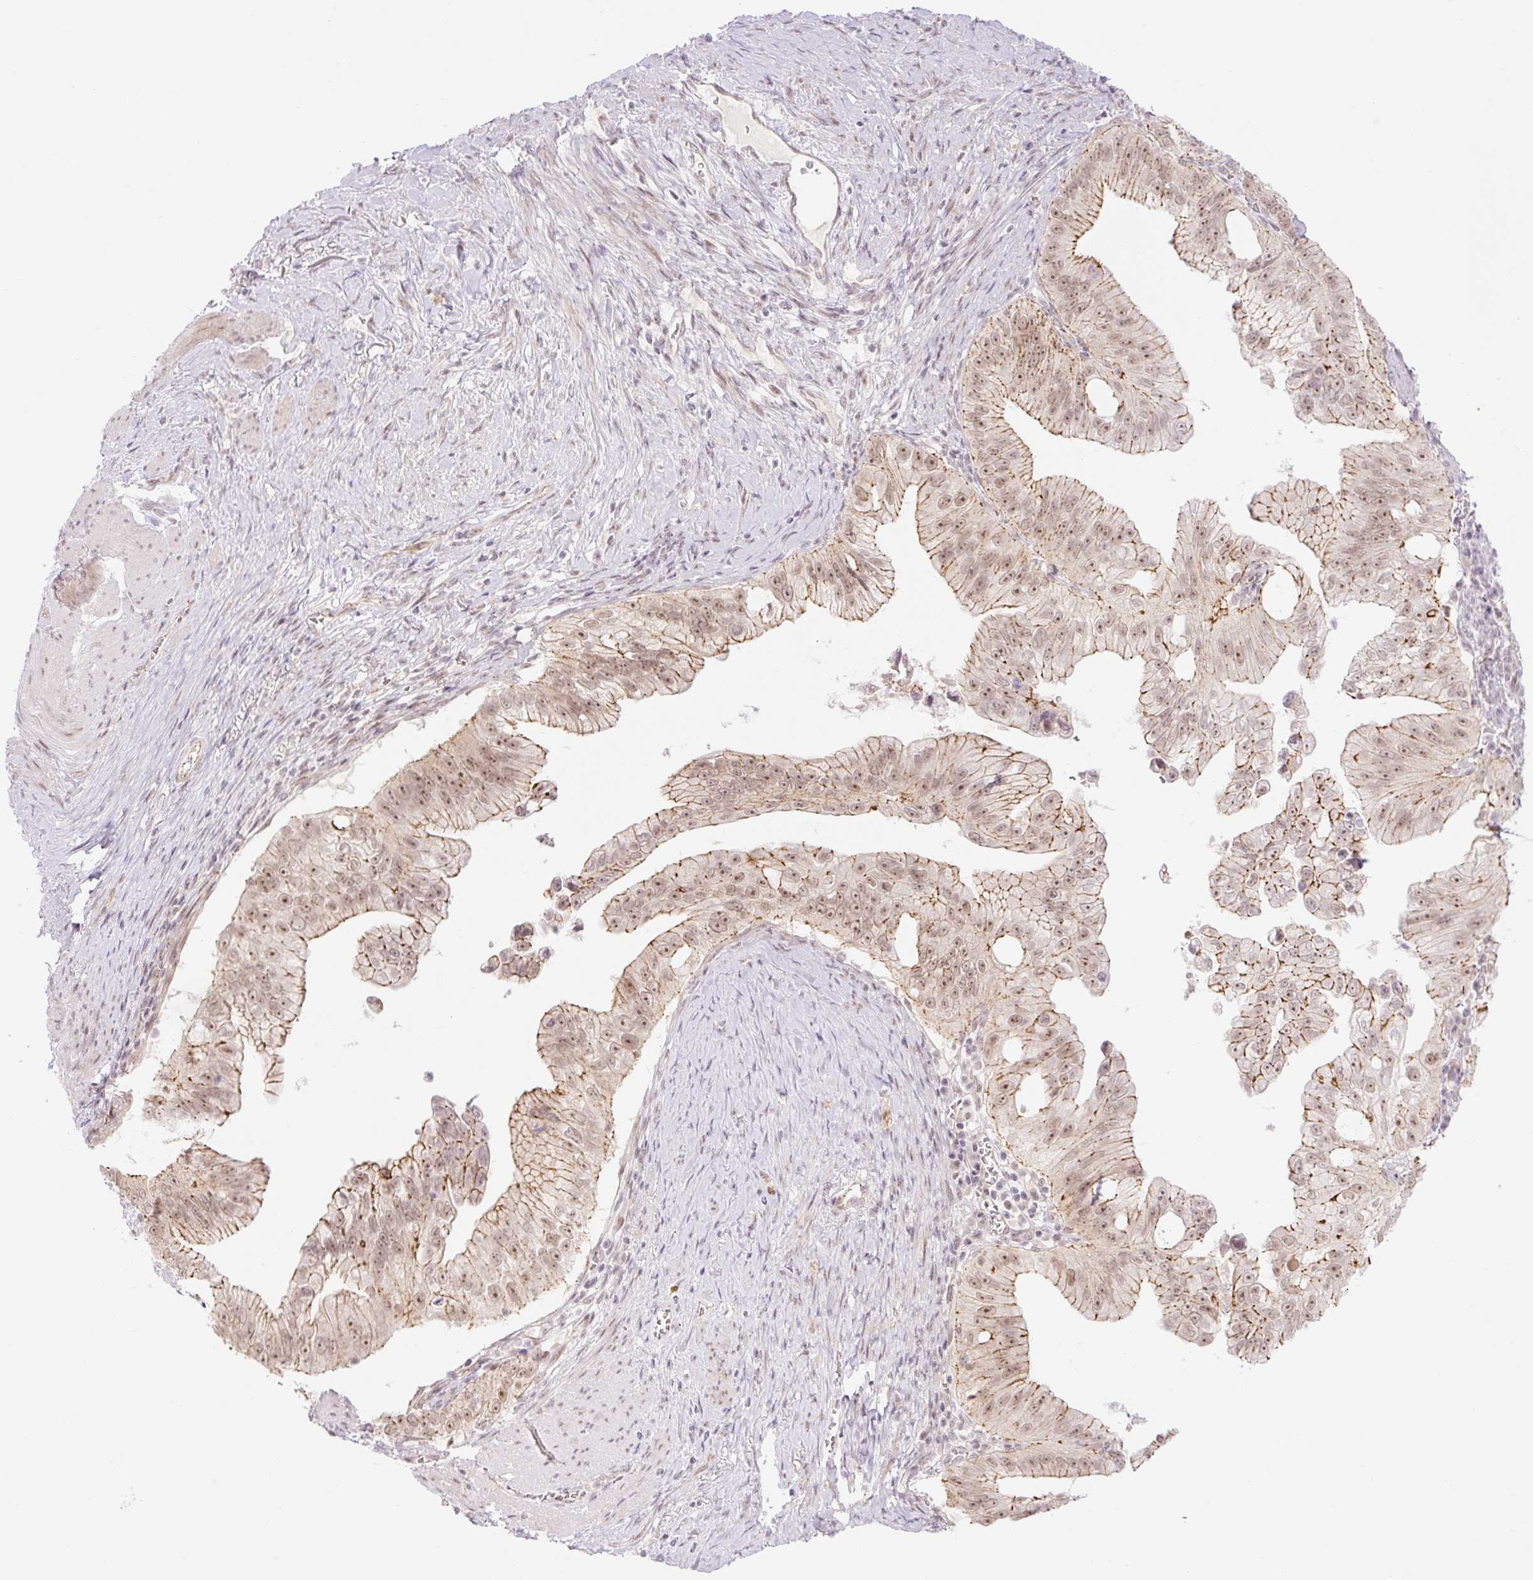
{"staining": {"intensity": "moderate", "quantity": ">75%", "location": "cytoplasmic/membranous,nuclear"}, "tissue": "pancreatic cancer", "cell_type": "Tumor cells", "image_type": "cancer", "snomed": [{"axis": "morphology", "description": "Adenocarcinoma, NOS"}, {"axis": "topography", "description": "Pancreas"}], "caption": "Tumor cells demonstrate medium levels of moderate cytoplasmic/membranous and nuclear positivity in about >75% of cells in pancreatic cancer. Nuclei are stained in blue.", "gene": "ICE1", "patient": {"sex": "male", "age": 70}}